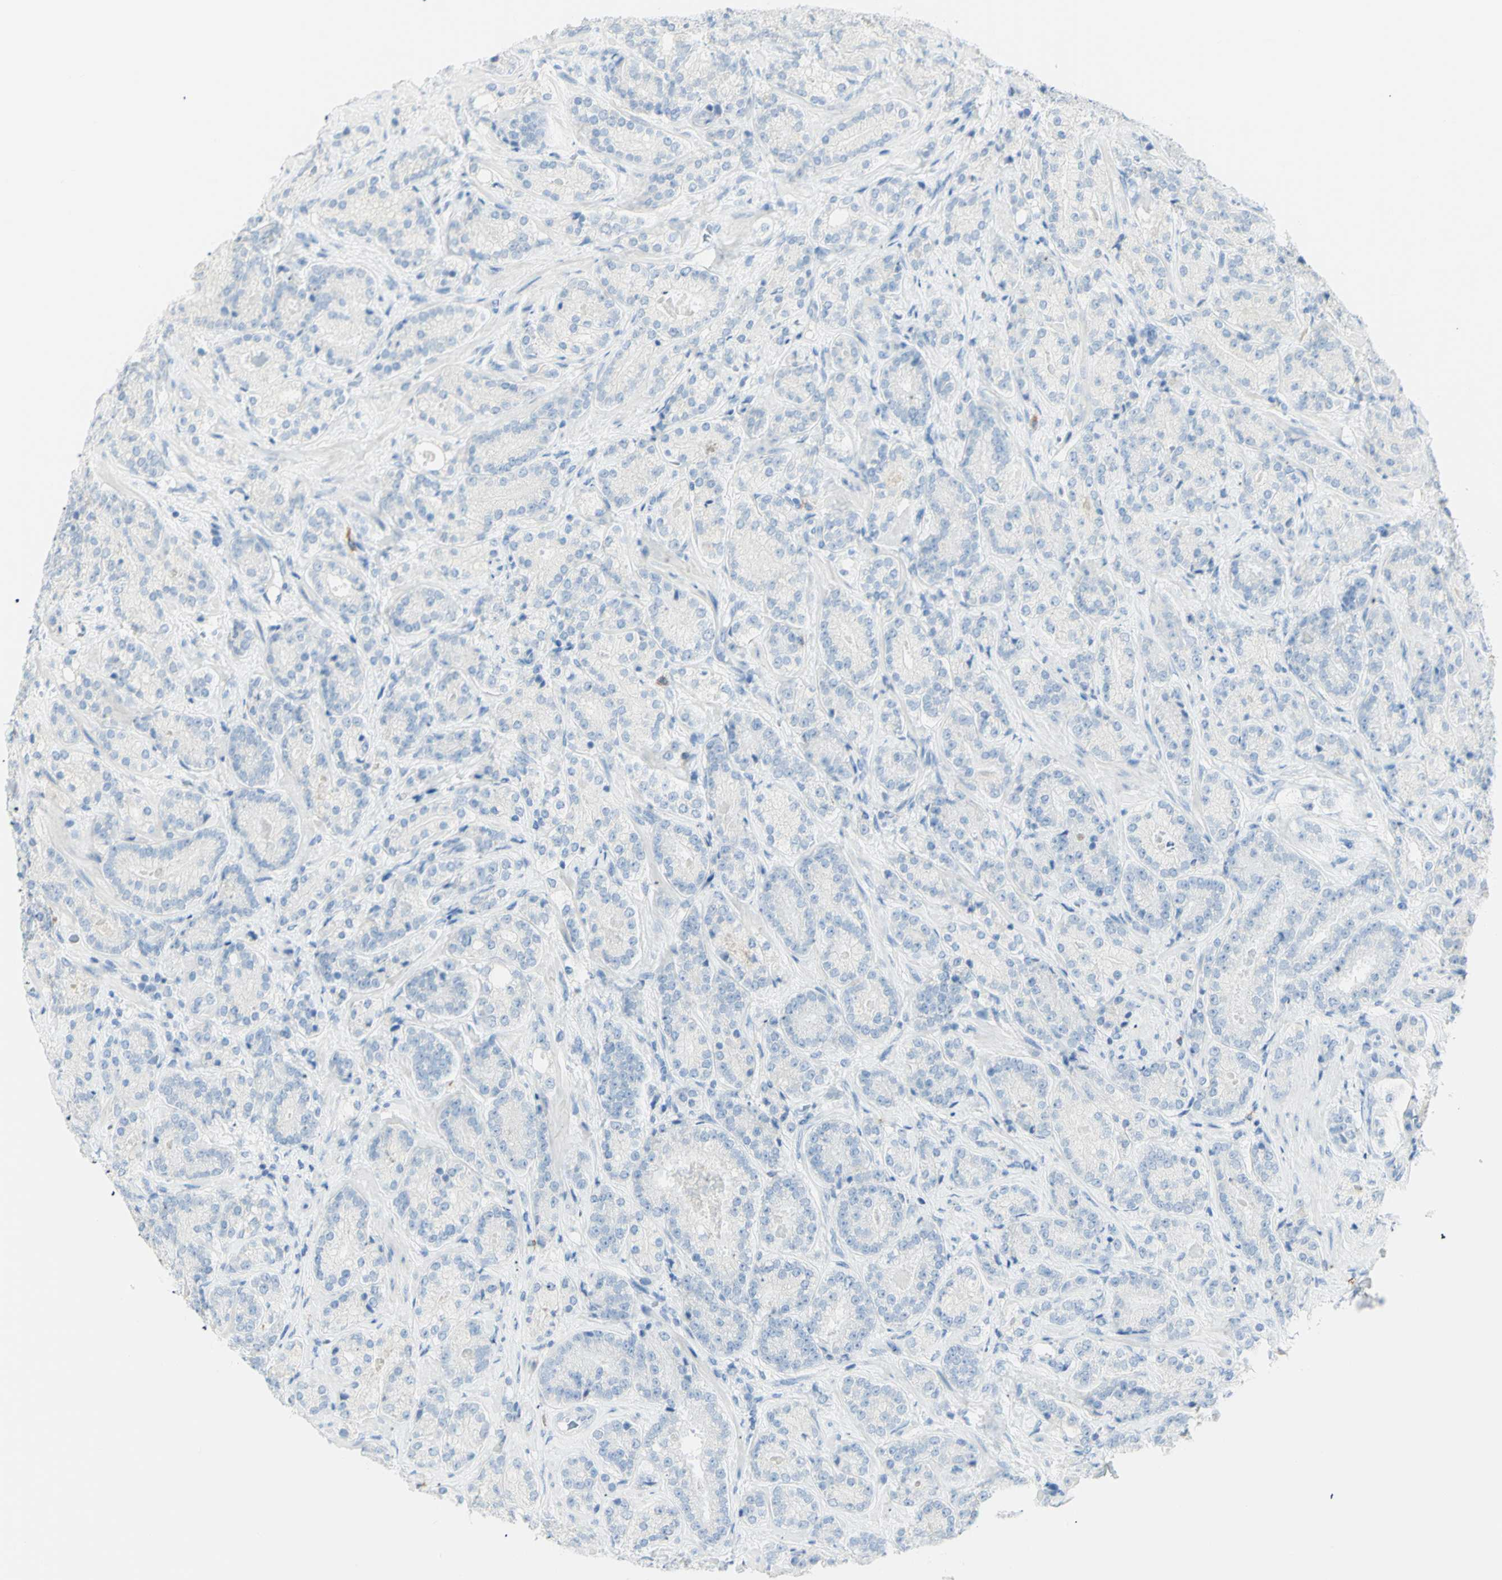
{"staining": {"intensity": "negative", "quantity": "none", "location": "none"}, "tissue": "prostate cancer", "cell_type": "Tumor cells", "image_type": "cancer", "snomed": [{"axis": "morphology", "description": "Adenocarcinoma, High grade"}, {"axis": "topography", "description": "Prostate"}], "caption": "Micrograph shows no protein positivity in tumor cells of prostate cancer (adenocarcinoma (high-grade)) tissue. (DAB (3,3'-diaminobenzidine) immunohistochemistry, high magnification).", "gene": "LETM1", "patient": {"sex": "male", "age": 61}}